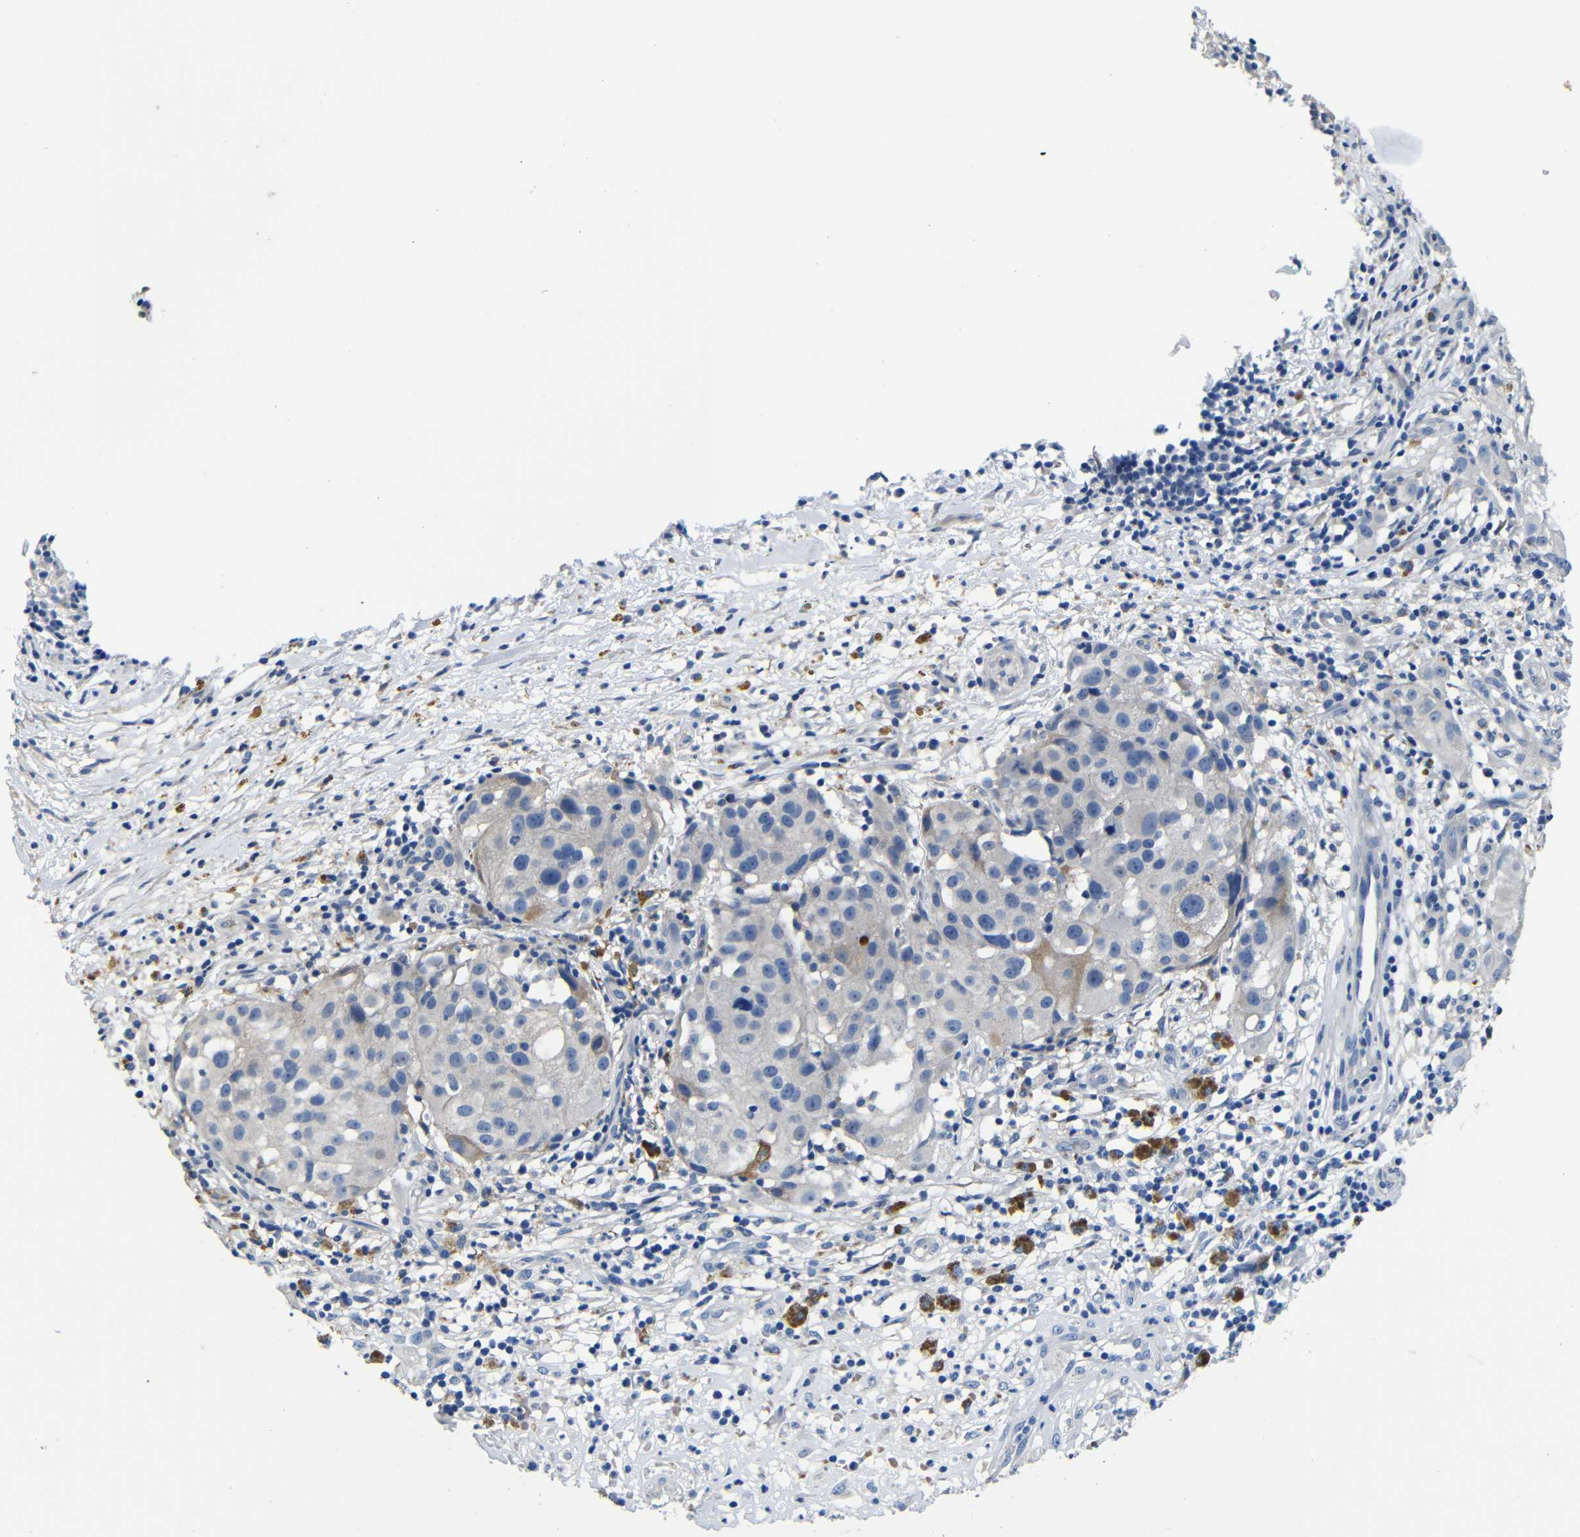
{"staining": {"intensity": "weak", "quantity": "<25%", "location": "cytoplasmic/membranous"}, "tissue": "melanoma", "cell_type": "Tumor cells", "image_type": "cancer", "snomed": [{"axis": "morphology", "description": "Necrosis, NOS"}, {"axis": "morphology", "description": "Malignant melanoma, NOS"}, {"axis": "topography", "description": "Skin"}], "caption": "This histopathology image is of malignant melanoma stained with IHC to label a protein in brown with the nuclei are counter-stained blue. There is no positivity in tumor cells.", "gene": "TNFAIP1", "patient": {"sex": "female", "age": 87}}